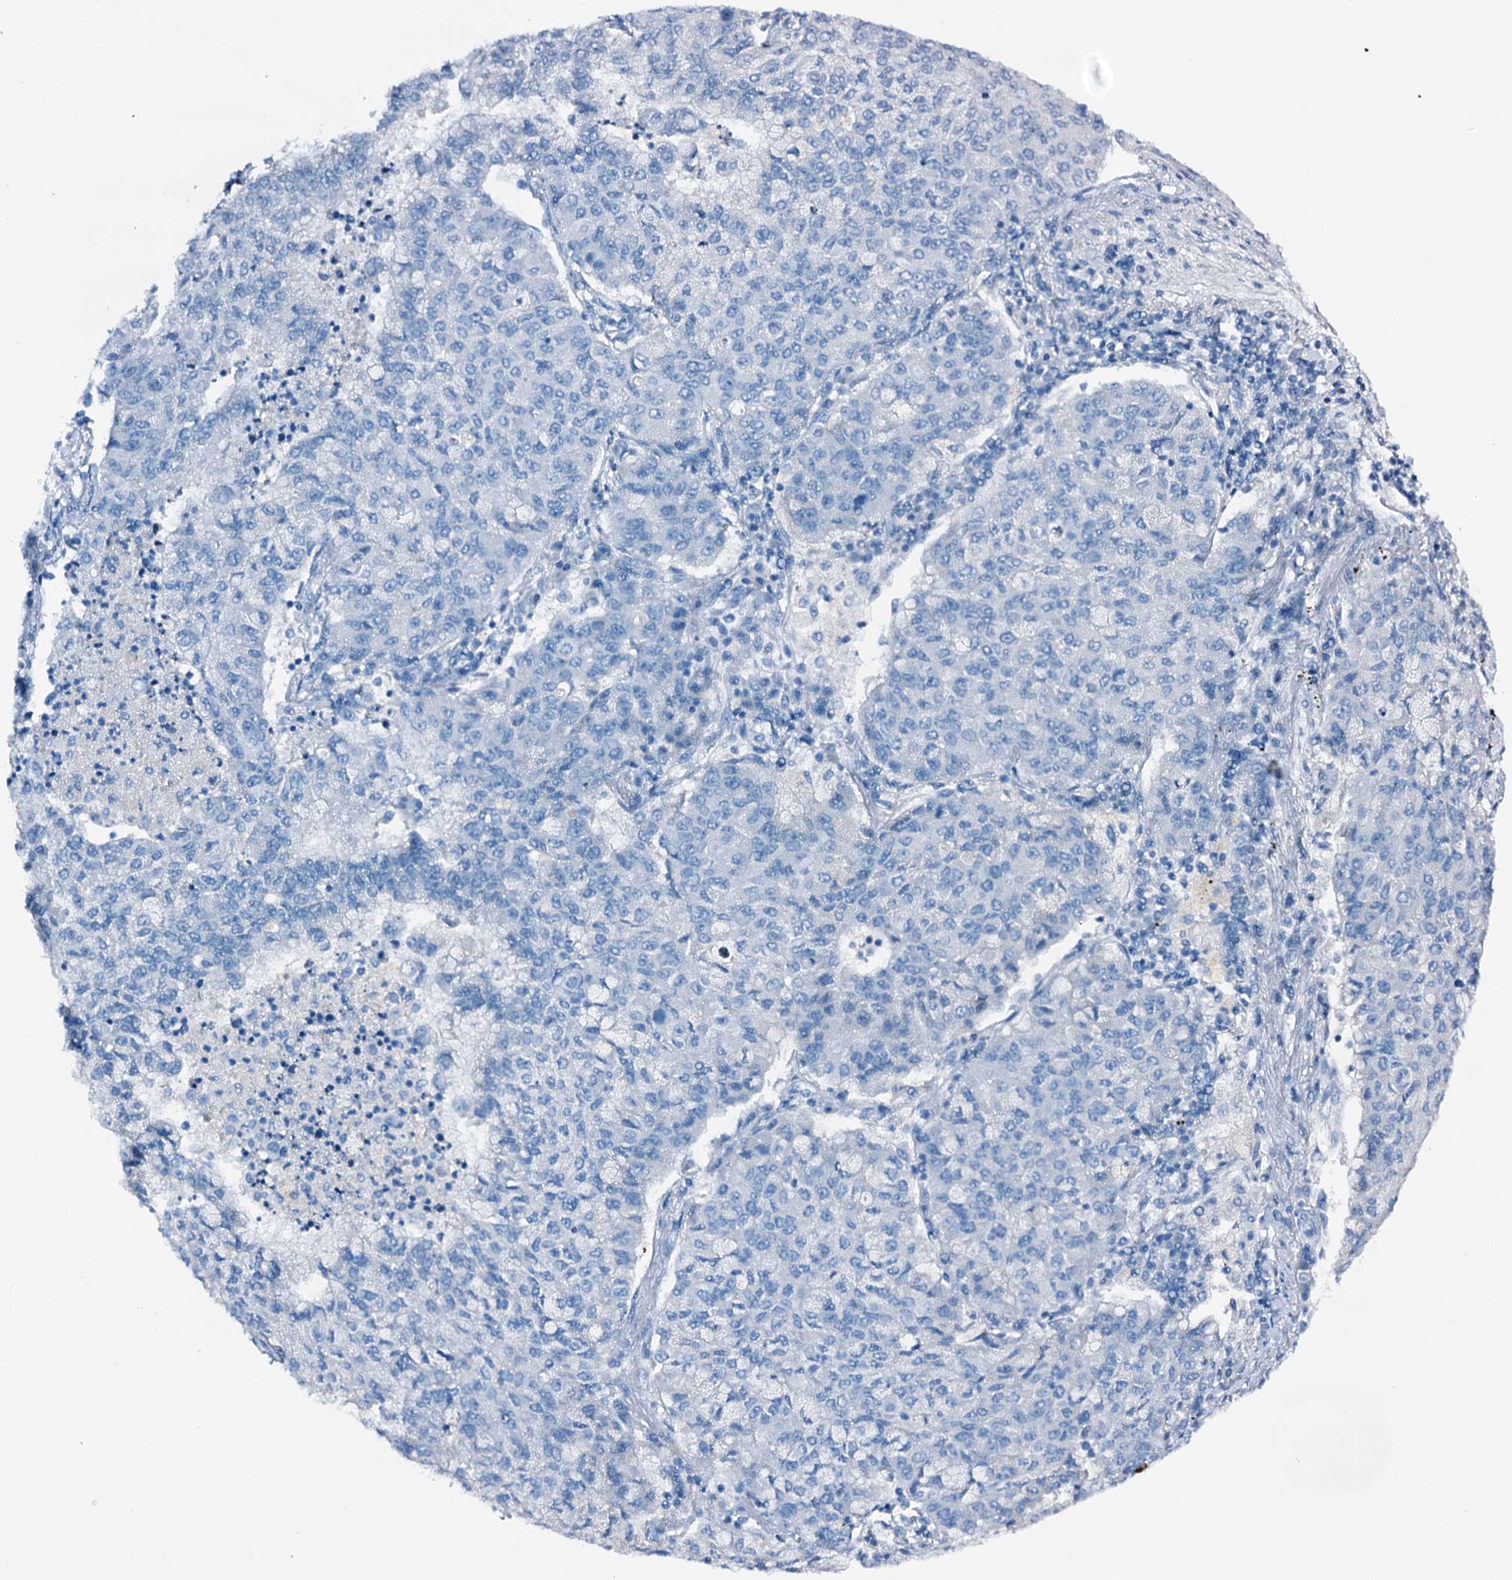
{"staining": {"intensity": "negative", "quantity": "none", "location": "none"}, "tissue": "lung cancer", "cell_type": "Tumor cells", "image_type": "cancer", "snomed": [{"axis": "morphology", "description": "Squamous cell carcinoma, NOS"}, {"axis": "topography", "description": "Lung"}], "caption": "IHC photomicrograph of neoplastic tissue: lung squamous cell carcinoma stained with DAB exhibits no significant protein positivity in tumor cells. (Stains: DAB immunohistochemistry (IHC) with hematoxylin counter stain, Microscopy: brightfield microscopy at high magnification).", "gene": "C1QTNF4", "patient": {"sex": "male", "age": 74}}